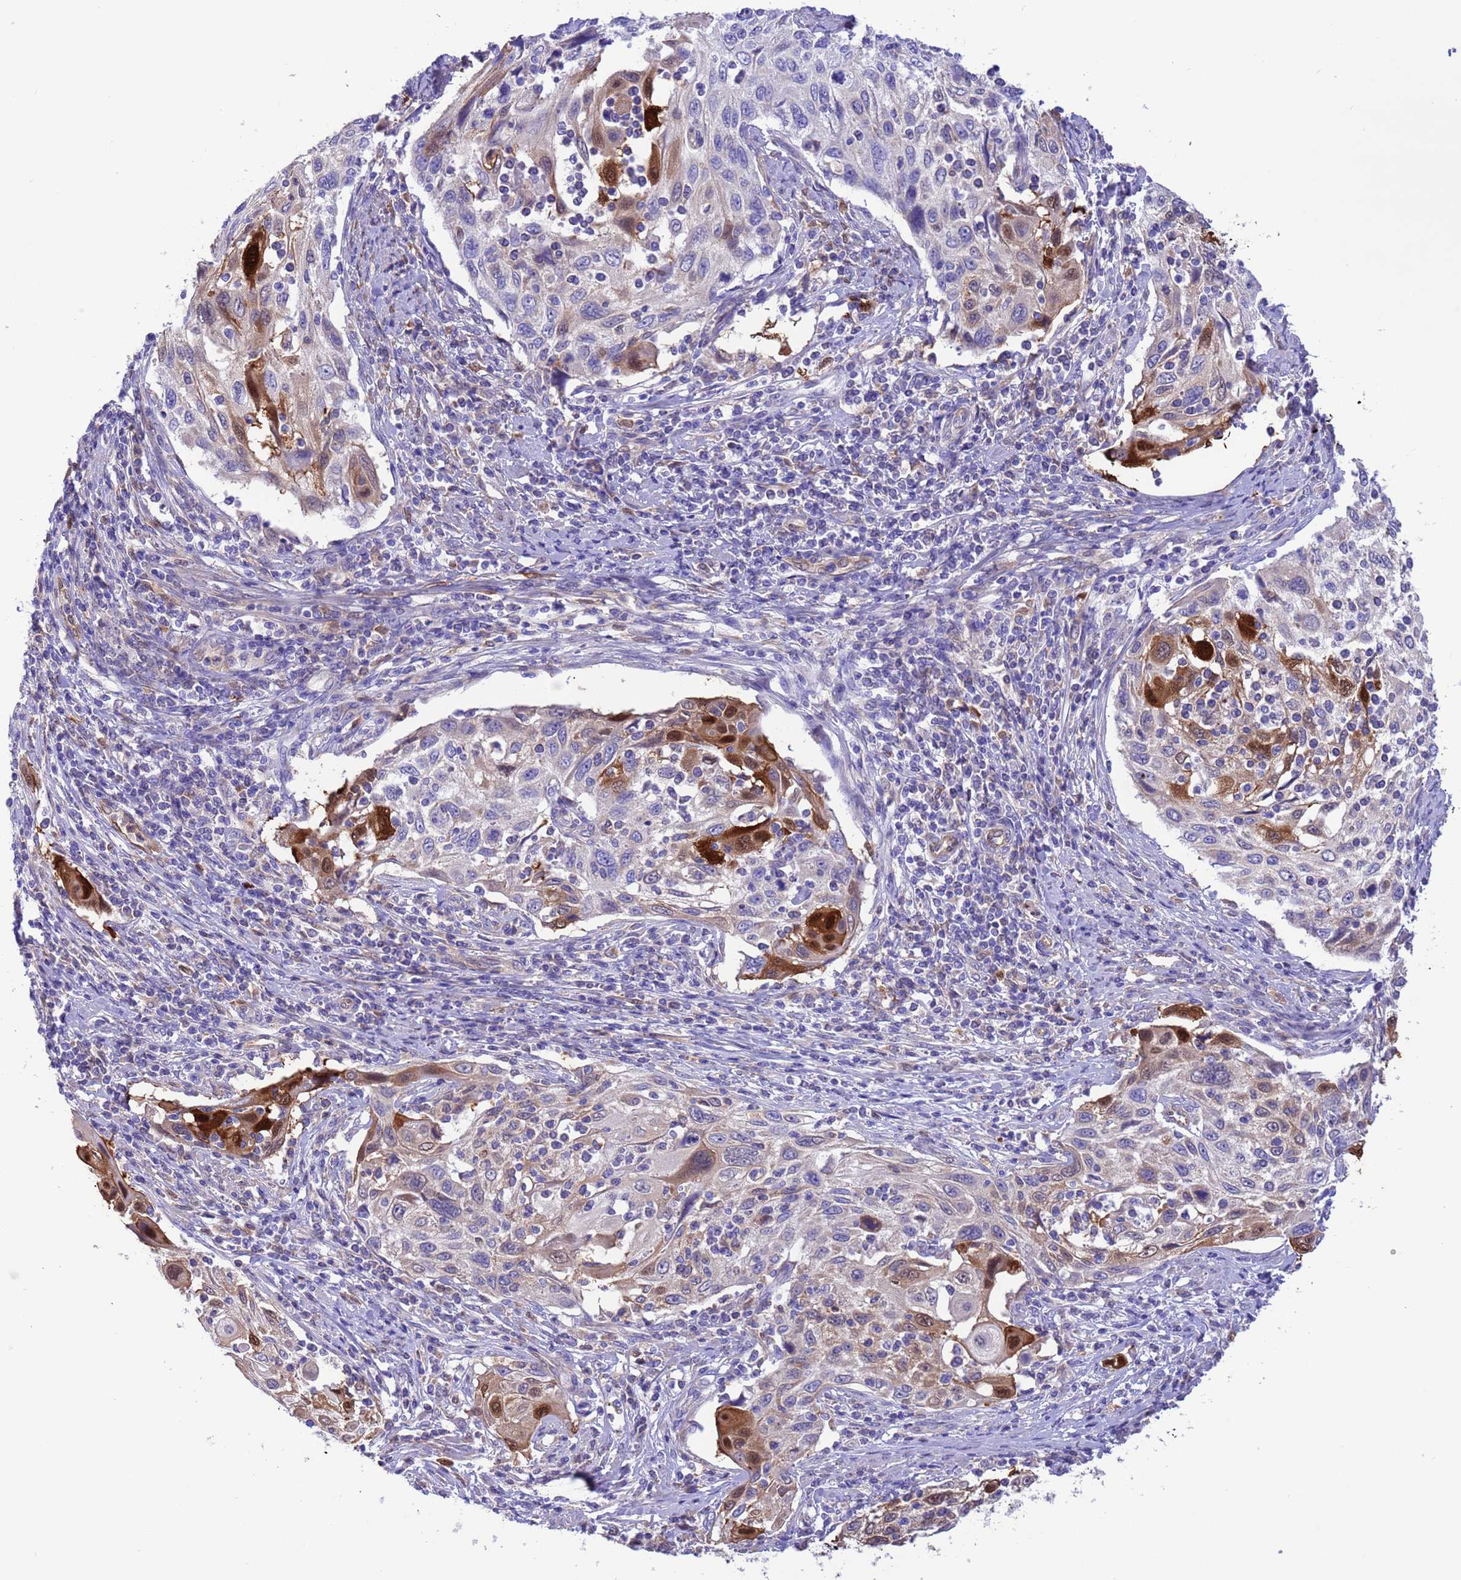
{"staining": {"intensity": "strong", "quantity": "<25%", "location": "cytoplasmic/membranous,nuclear"}, "tissue": "cervical cancer", "cell_type": "Tumor cells", "image_type": "cancer", "snomed": [{"axis": "morphology", "description": "Squamous cell carcinoma, NOS"}, {"axis": "topography", "description": "Cervix"}], "caption": "Immunohistochemistry (IHC) staining of cervical cancer, which exhibits medium levels of strong cytoplasmic/membranous and nuclear positivity in approximately <25% of tumor cells indicating strong cytoplasmic/membranous and nuclear protein expression. The staining was performed using DAB (3,3'-diaminobenzidine) (brown) for protein detection and nuclei were counterstained in hematoxylin (blue).", "gene": "C6orf47", "patient": {"sex": "female", "age": 70}}